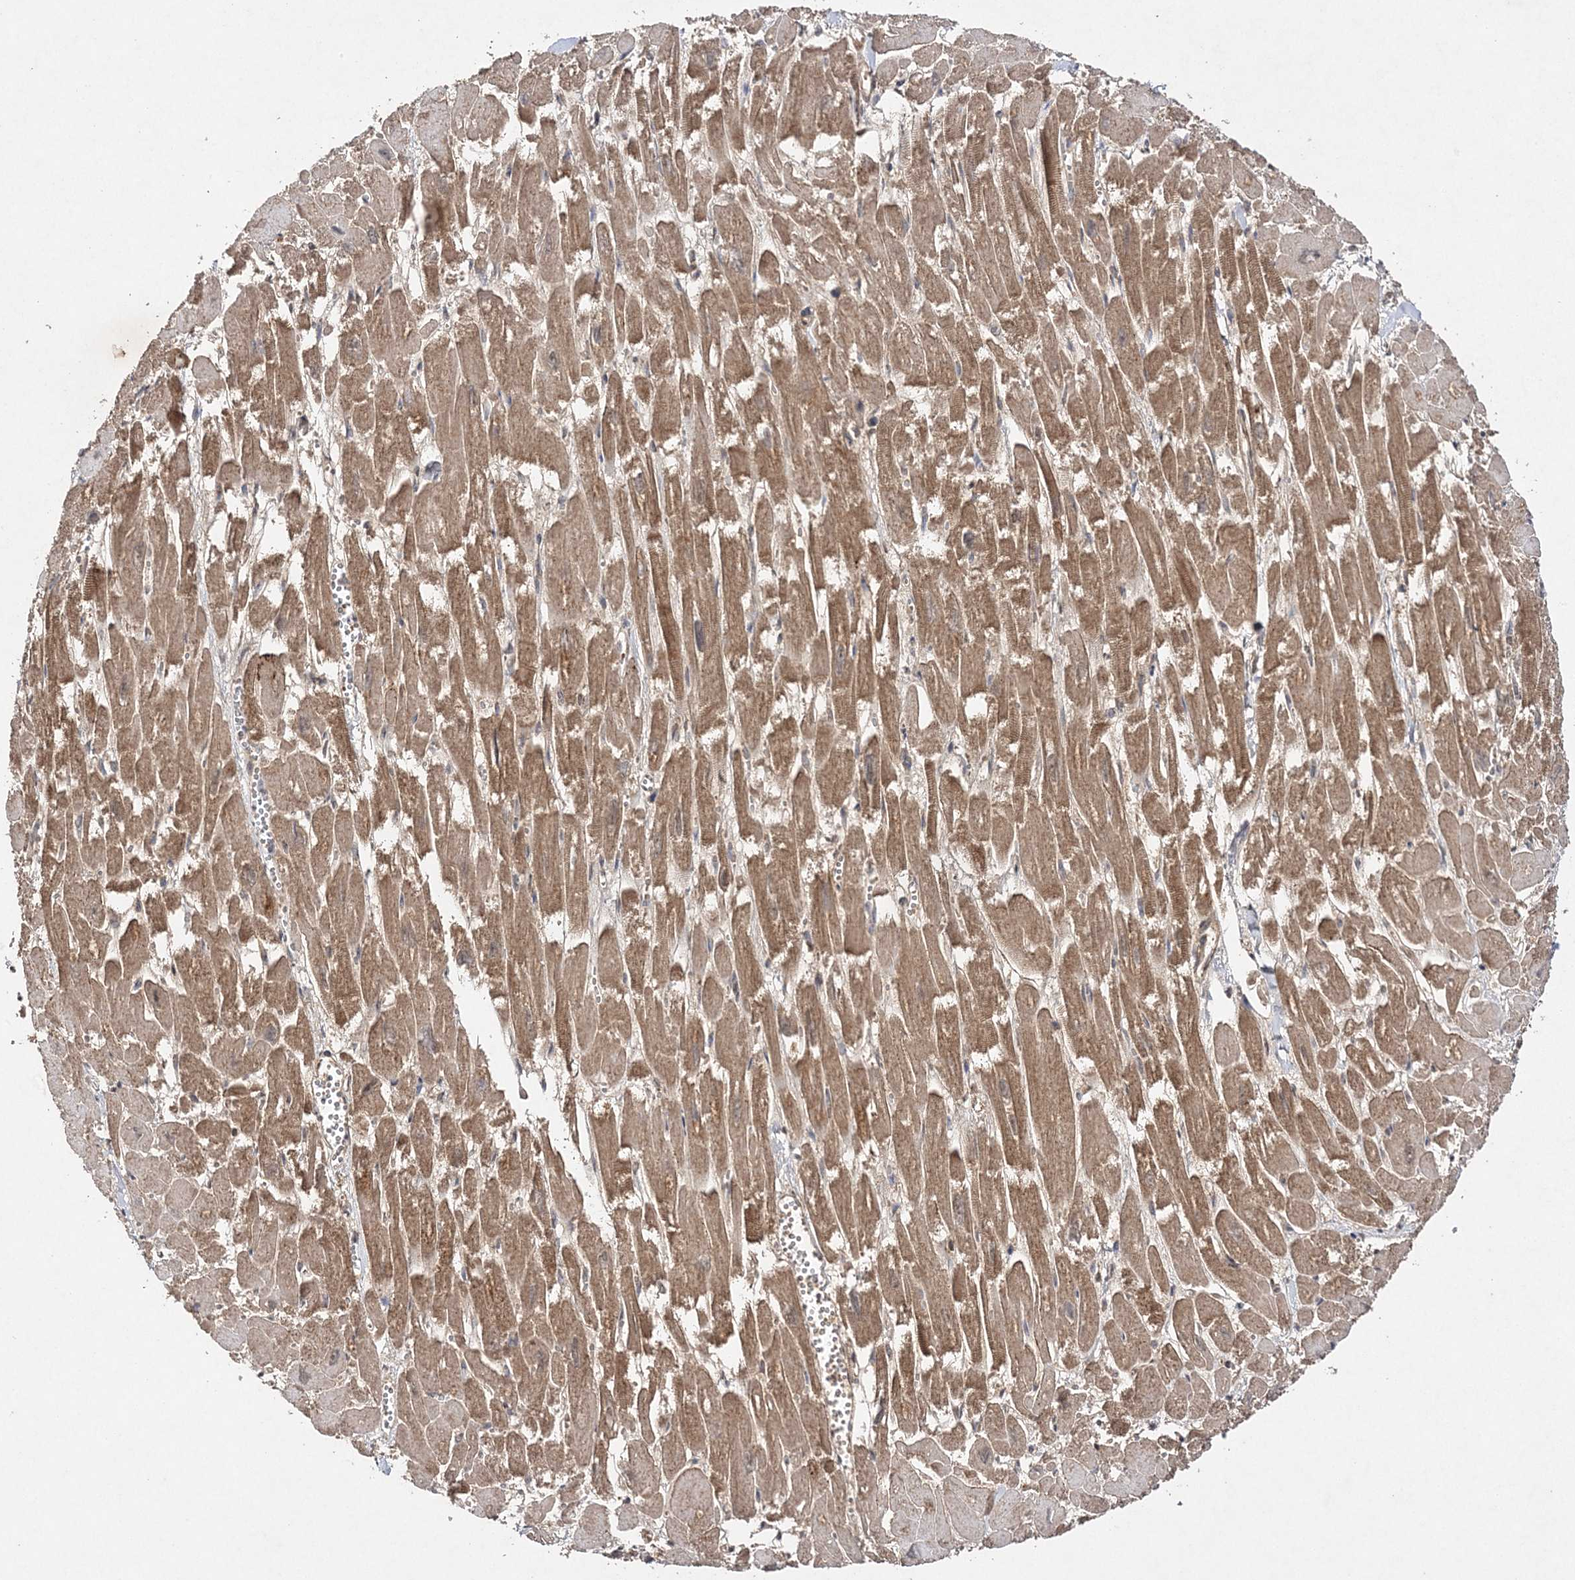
{"staining": {"intensity": "moderate", "quantity": ">75%", "location": "cytoplasmic/membranous"}, "tissue": "heart muscle", "cell_type": "Cardiomyocytes", "image_type": "normal", "snomed": [{"axis": "morphology", "description": "Normal tissue, NOS"}, {"axis": "topography", "description": "Heart"}], "caption": "This is an image of immunohistochemistry (IHC) staining of normal heart muscle, which shows moderate positivity in the cytoplasmic/membranous of cardiomyocytes.", "gene": "NIF3L1", "patient": {"sex": "male", "age": 54}}